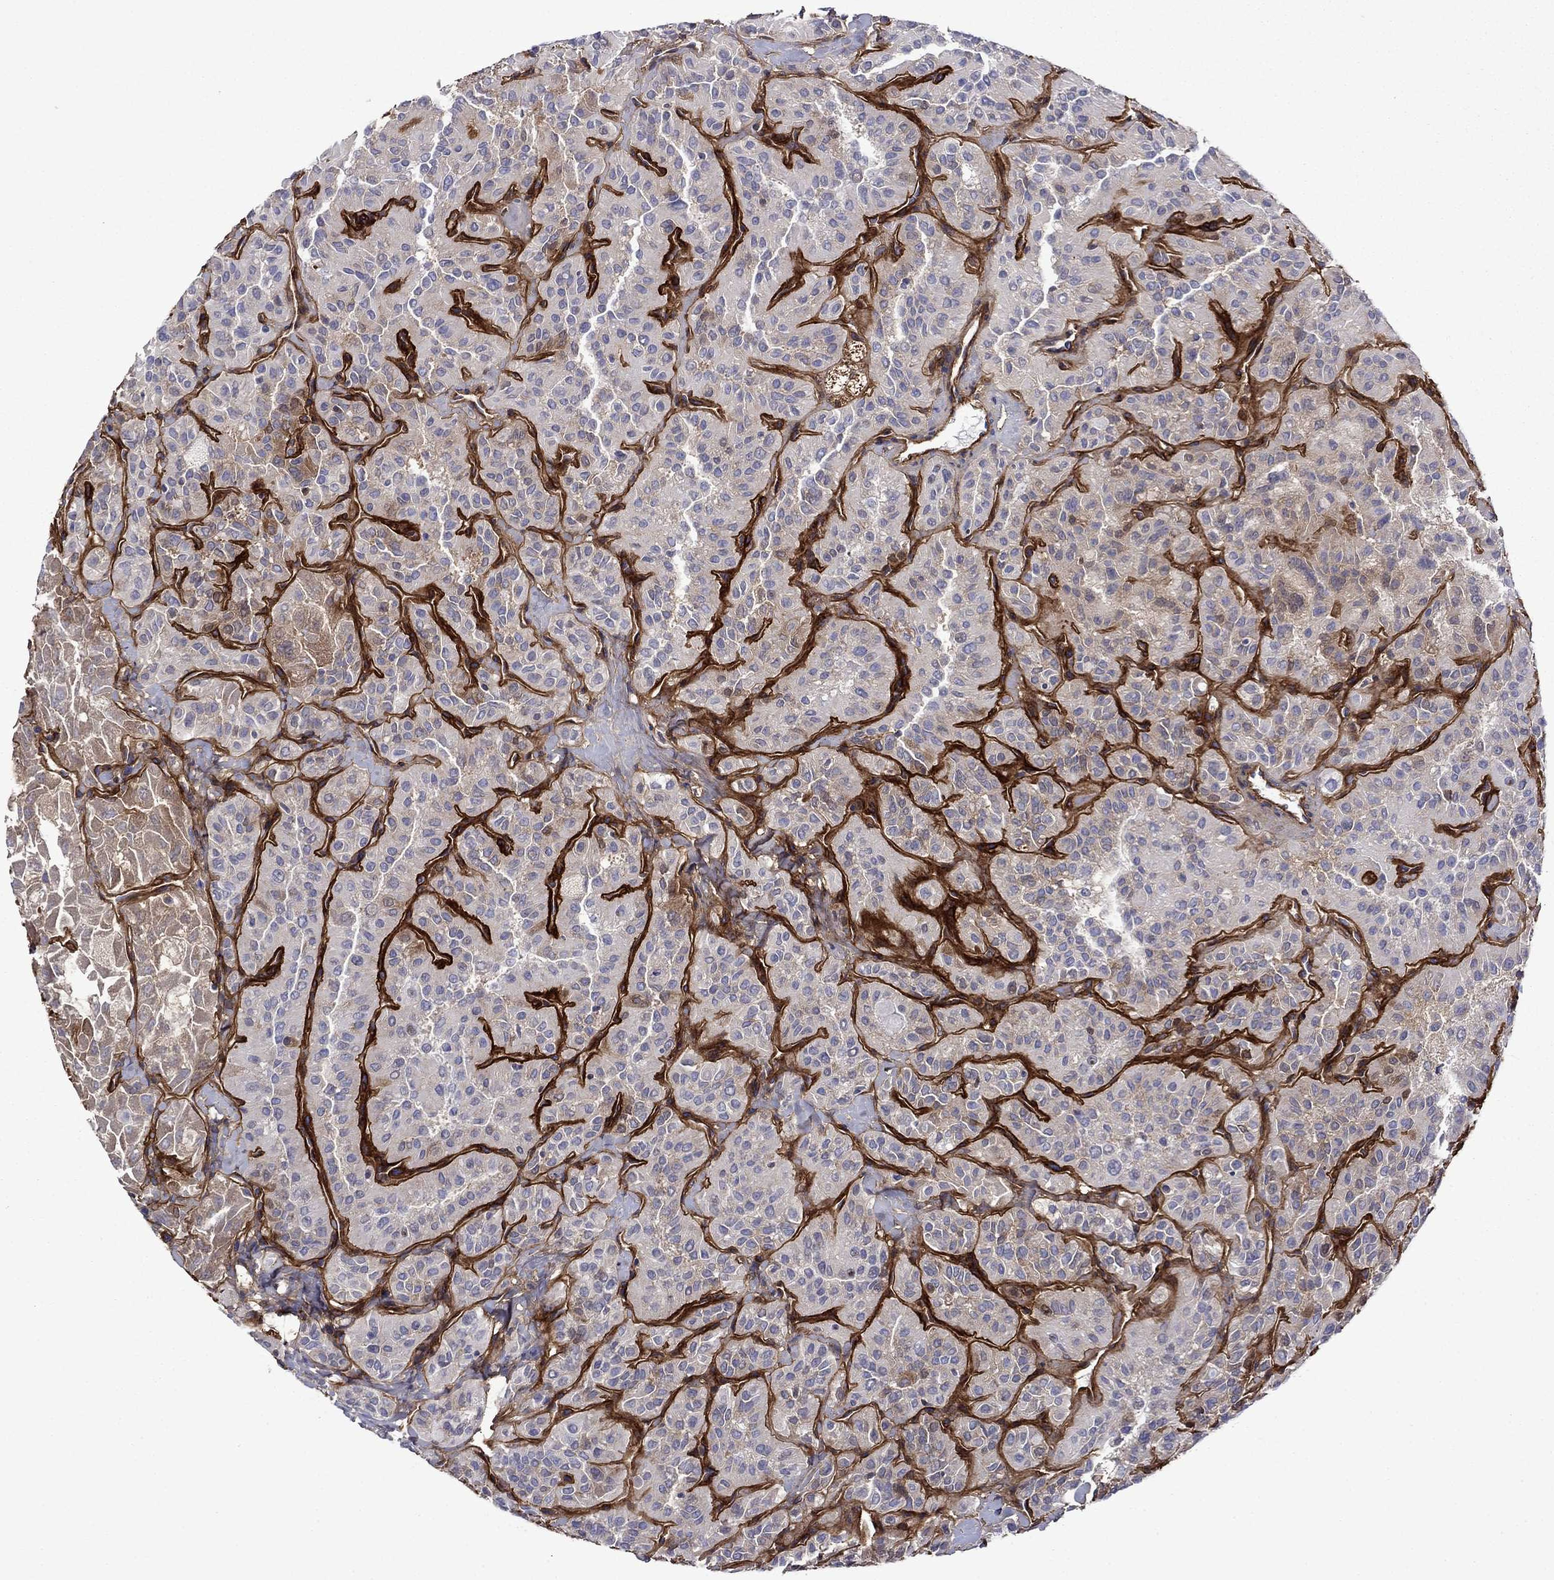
{"staining": {"intensity": "negative", "quantity": "none", "location": "none"}, "tissue": "thyroid cancer", "cell_type": "Tumor cells", "image_type": "cancer", "snomed": [{"axis": "morphology", "description": "Papillary adenocarcinoma, NOS"}, {"axis": "topography", "description": "Thyroid gland"}], "caption": "A high-resolution histopathology image shows IHC staining of papillary adenocarcinoma (thyroid), which demonstrates no significant expression in tumor cells. (DAB (3,3'-diaminobenzidine) immunohistochemistry with hematoxylin counter stain).", "gene": "HSPG2", "patient": {"sex": "female", "age": 45}}